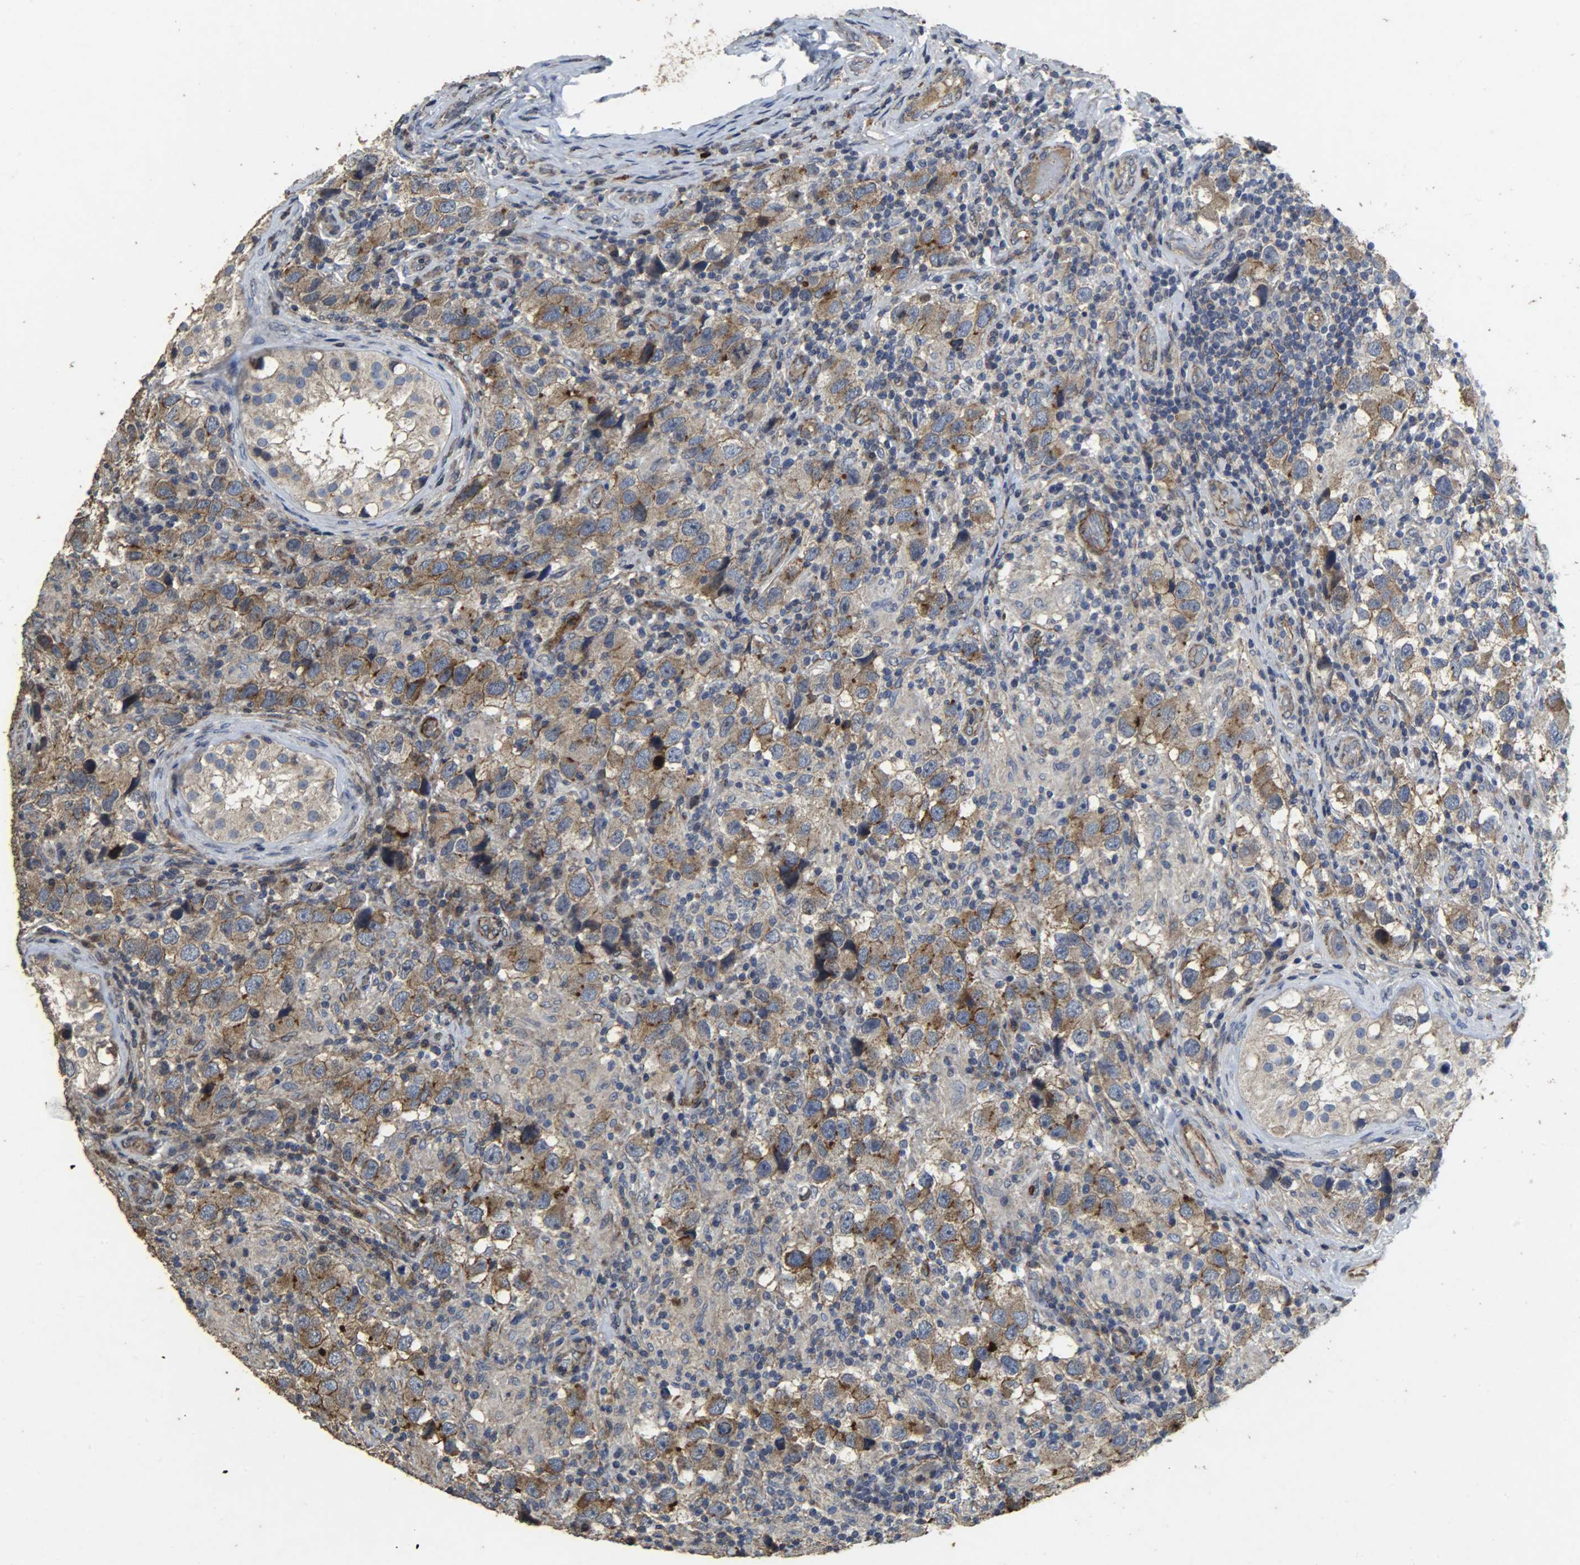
{"staining": {"intensity": "moderate", "quantity": ">75%", "location": "cytoplasmic/membranous"}, "tissue": "testis cancer", "cell_type": "Tumor cells", "image_type": "cancer", "snomed": [{"axis": "morphology", "description": "Carcinoma, Embryonal, NOS"}, {"axis": "topography", "description": "Testis"}], "caption": "Protein expression analysis of human testis embryonal carcinoma reveals moderate cytoplasmic/membranous staining in about >75% of tumor cells.", "gene": "TPM4", "patient": {"sex": "male", "age": 21}}